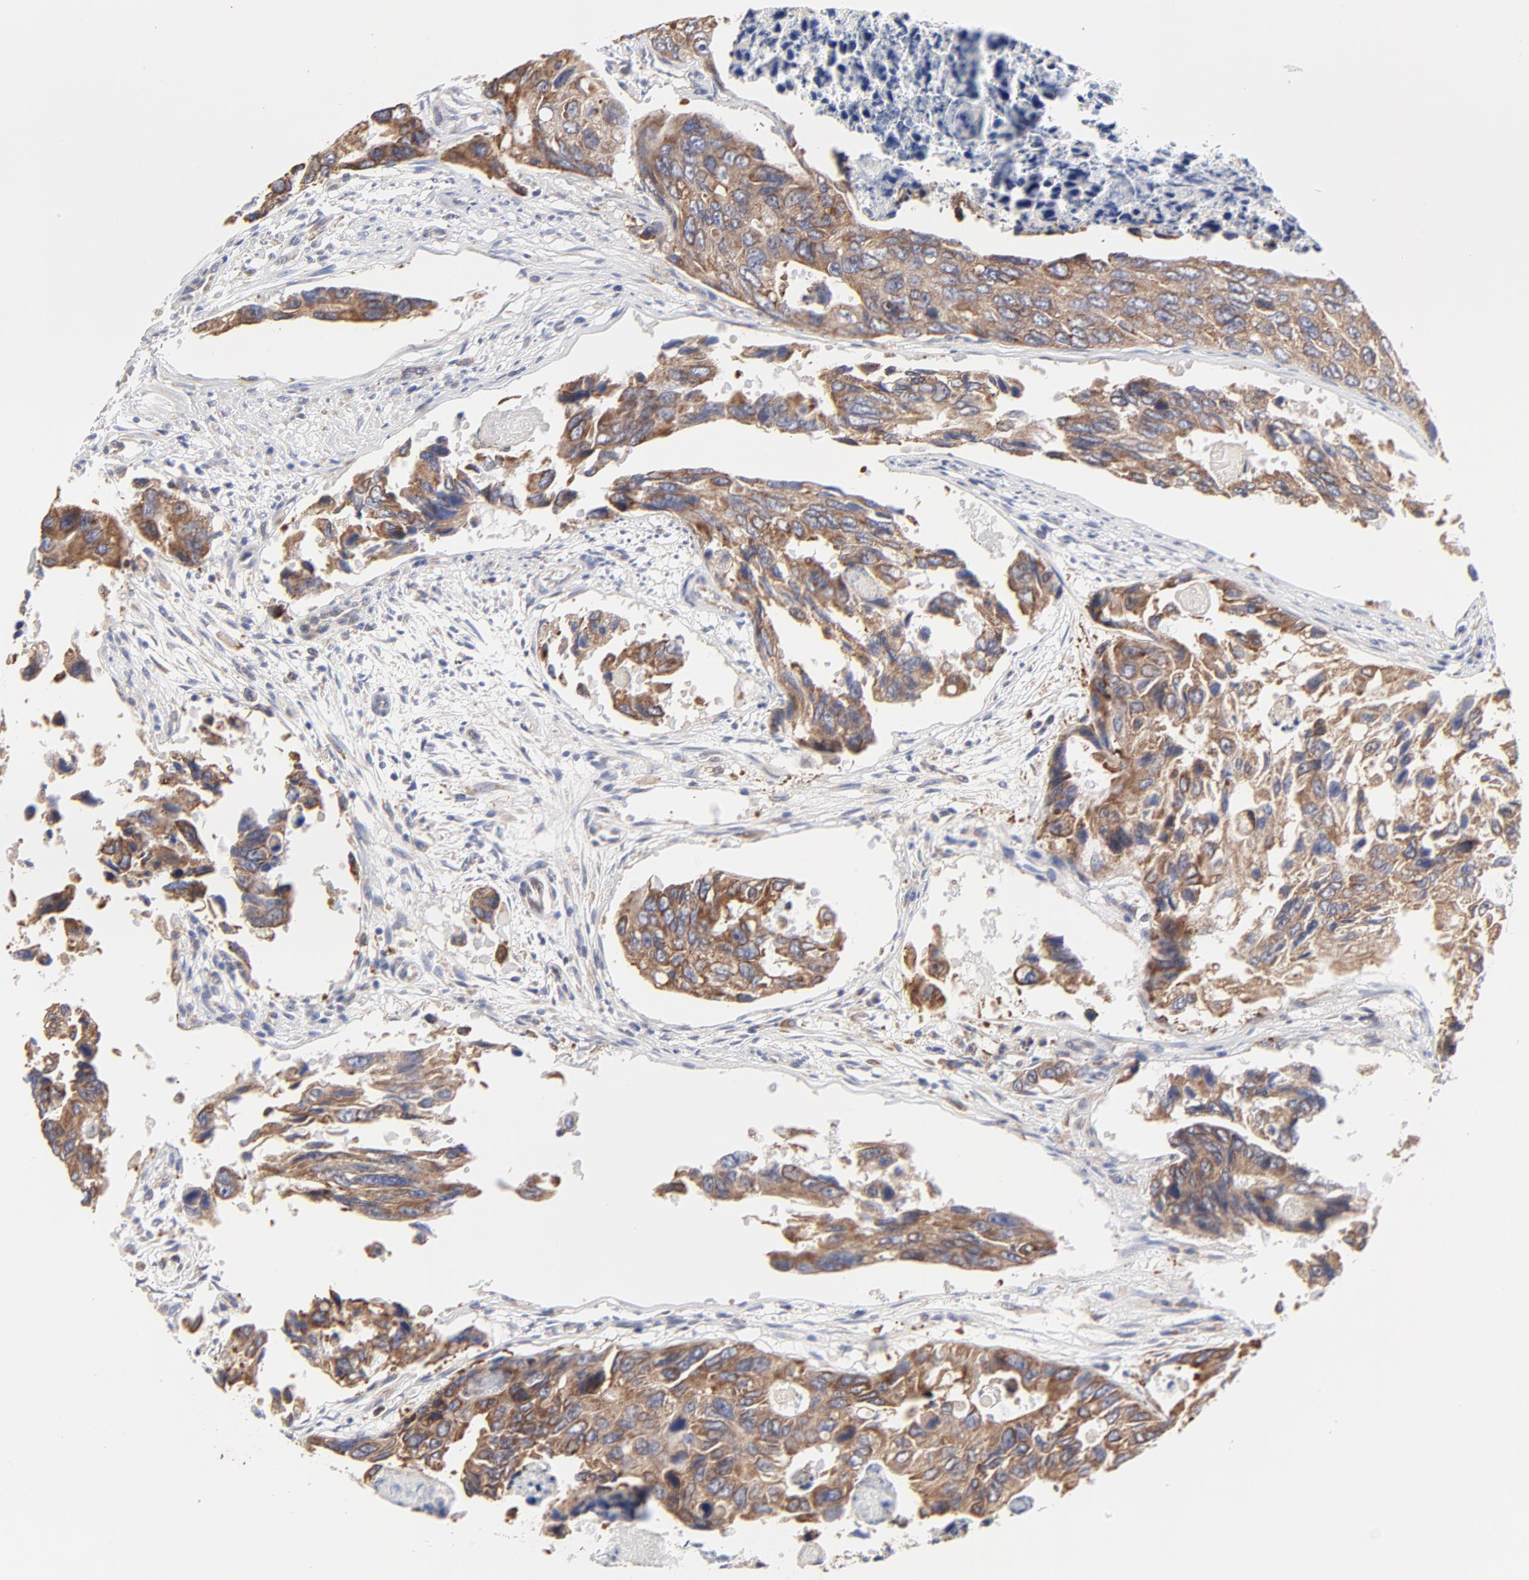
{"staining": {"intensity": "moderate", "quantity": ">75%", "location": "cytoplasmic/membranous"}, "tissue": "colorectal cancer", "cell_type": "Tumor cells", "image_type": "cancer", "snomed": [{"axis": "morphology", "description": "Adenocarcinoma, NOS"}, {"axis": "topography", "description": "Colon"}], "caption": "Tumor cells reveal medium levels of moderate cytoplasmic/membranous expression in about >75% of cells in colorectal adenocarcinoma.", "gene": "MOSPD2", "patient": {"sex": "female", "age": 86}}